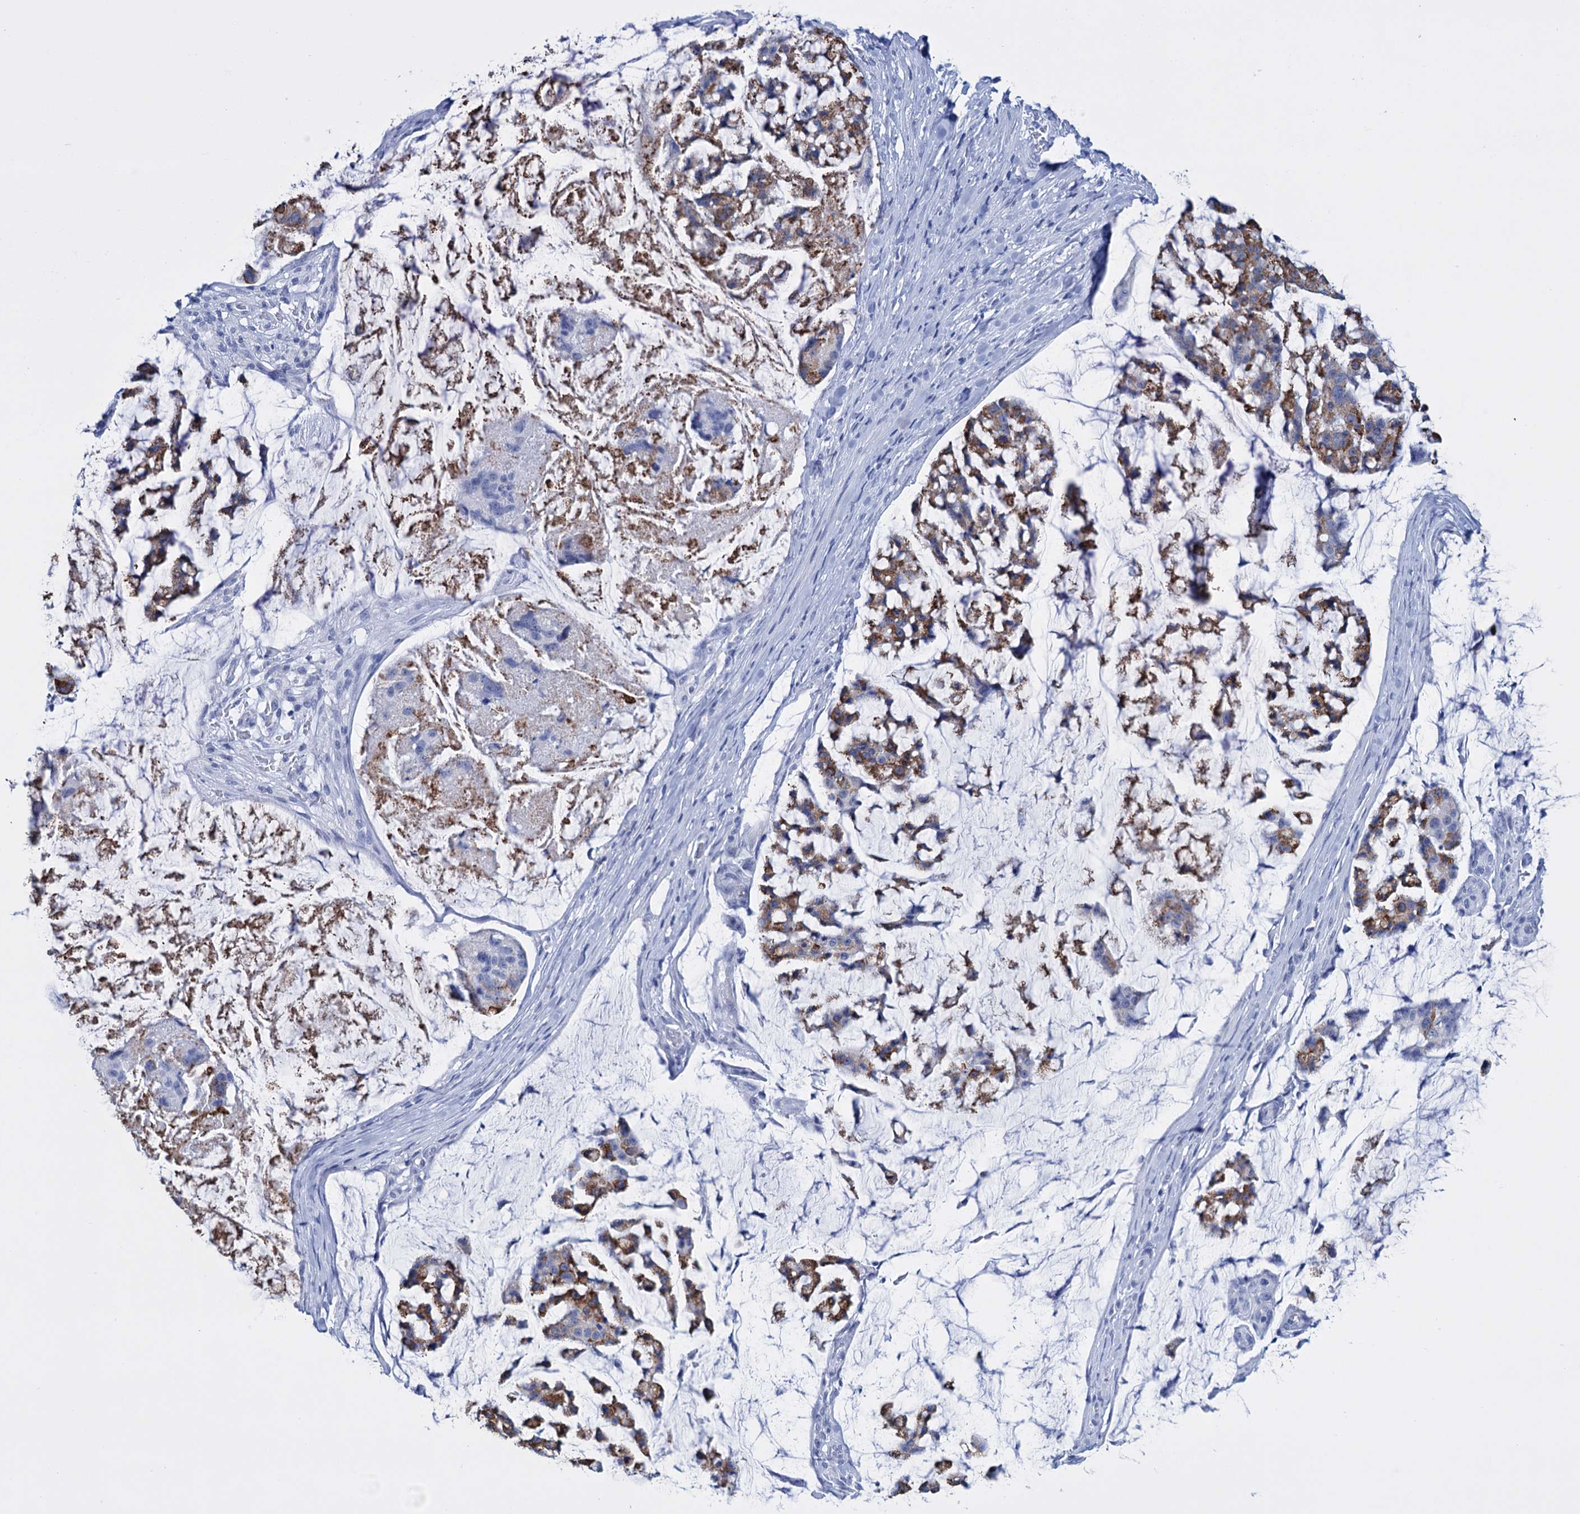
{"staining": {"intensity": "moderate", "quantity": ">75%", "location": "cytoplasmic/membranous"}, "tissue": "stomach cancer", "cell_type": "Tumor cells", "image_type": "cancer", "snomed": [{"axis": "morphology", "description": "Adenocarcinoma, NOS"}, {"axis": "topography", "description": "Stomach, lower"}], "caption": "This is a histology image of IHC staining of adenocarcinoma (stomach), which shows moderate staining in the cytoplasmic/membranous of tumor cells.", "gene": "FBXW12", "patient": {"sex": "male", "age": 67}}